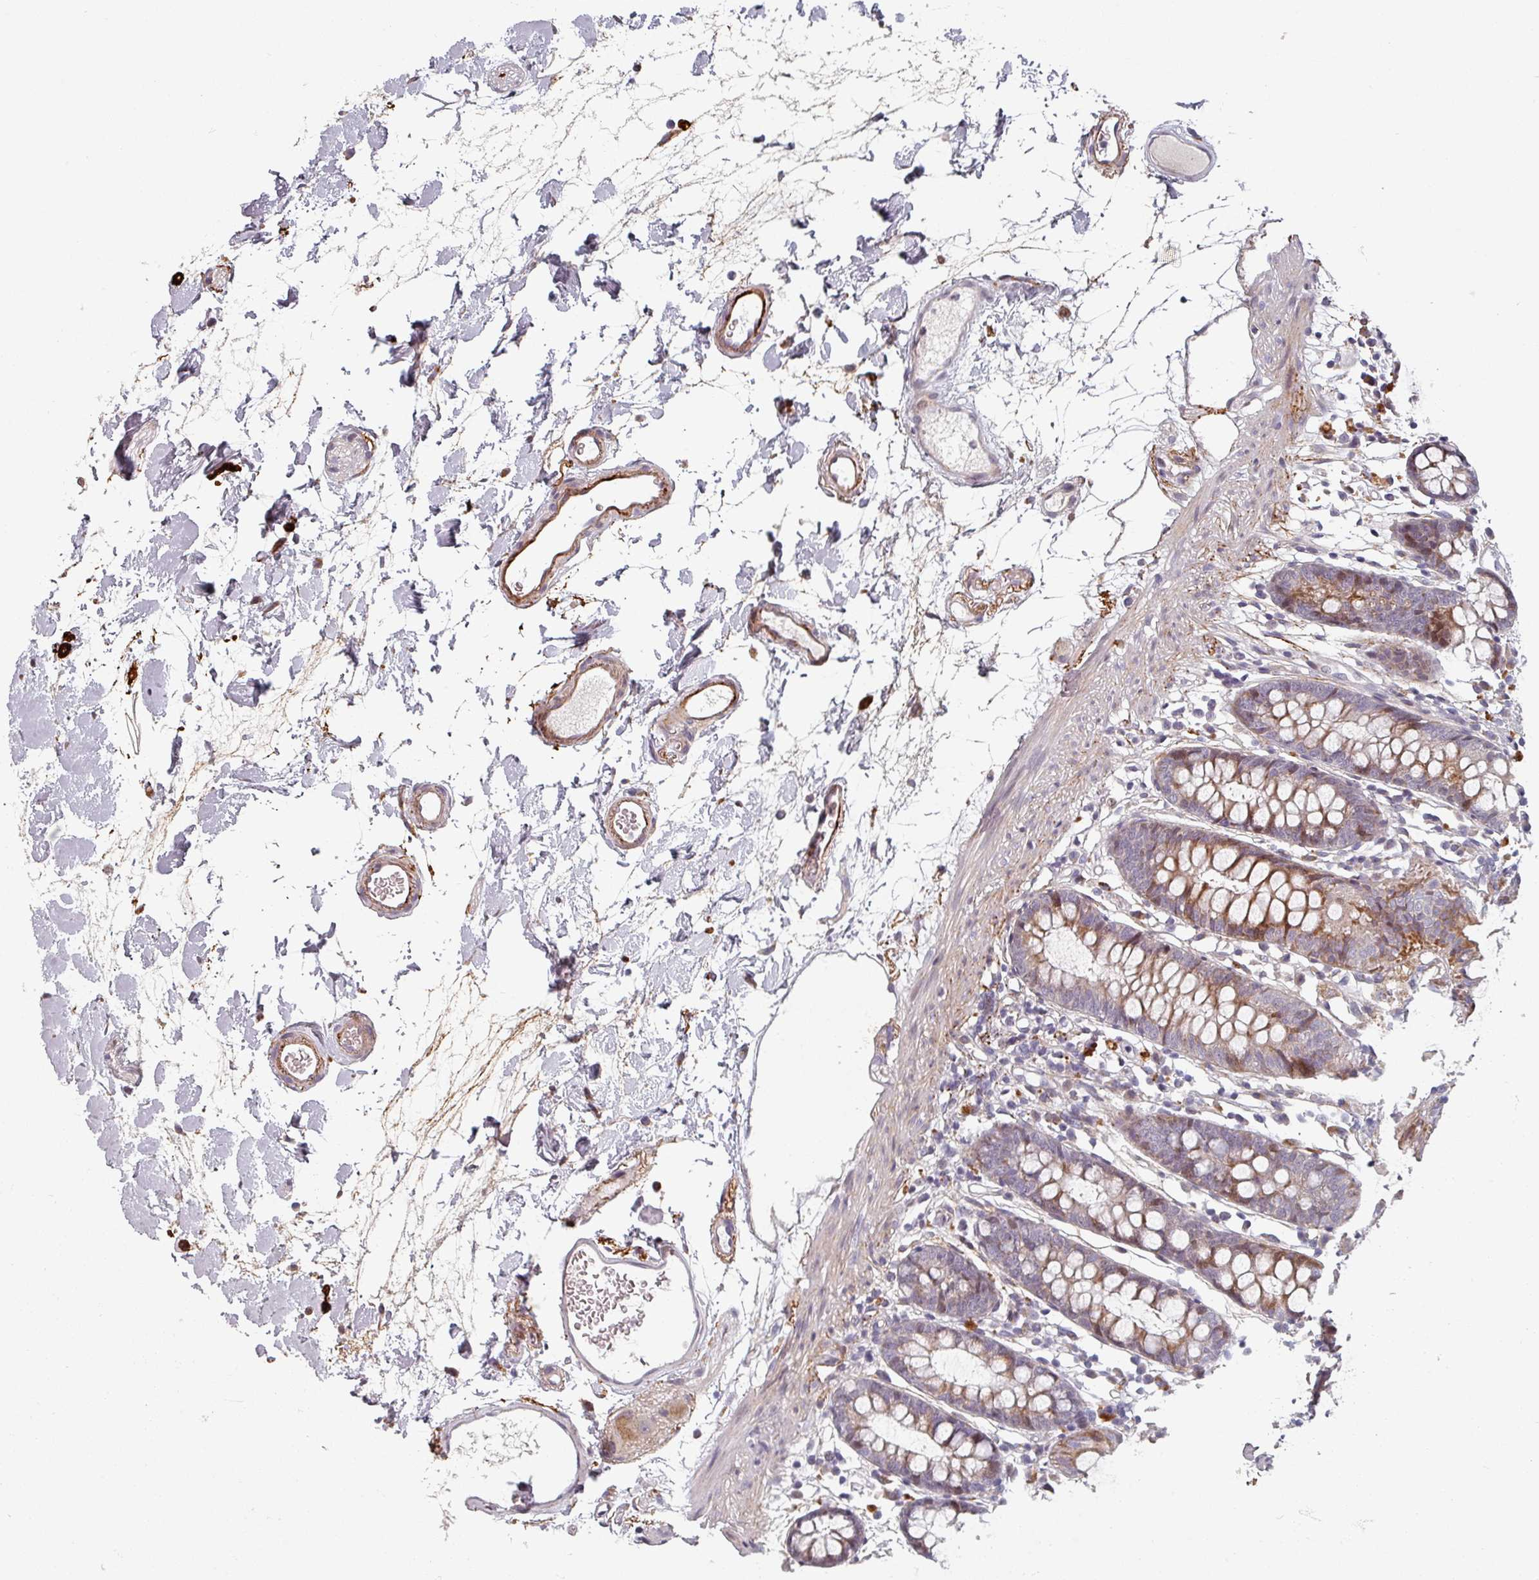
{"staining": {"intensity": "strong", "quantity": "<25%", "location": "cytoplasmic/membranous"}, "tissue": "colon", "cell_type": "Endothelial cells", "image_type": "normal", "snomed": [{"axis": "morphology", "description": "Normal tissue, NOS"}, {"axis": "topography", "description": "Colon"}], "caption": "The image shows a brown stain indicating the presence of a protein in the cytoplasmic/membranous of endothelial cells in colon. (DAB IHC, brown staining for protein, blue staining for nuclei).", "gene": "CYB5RL", "patient": {"sex": "female", "age": 84}}